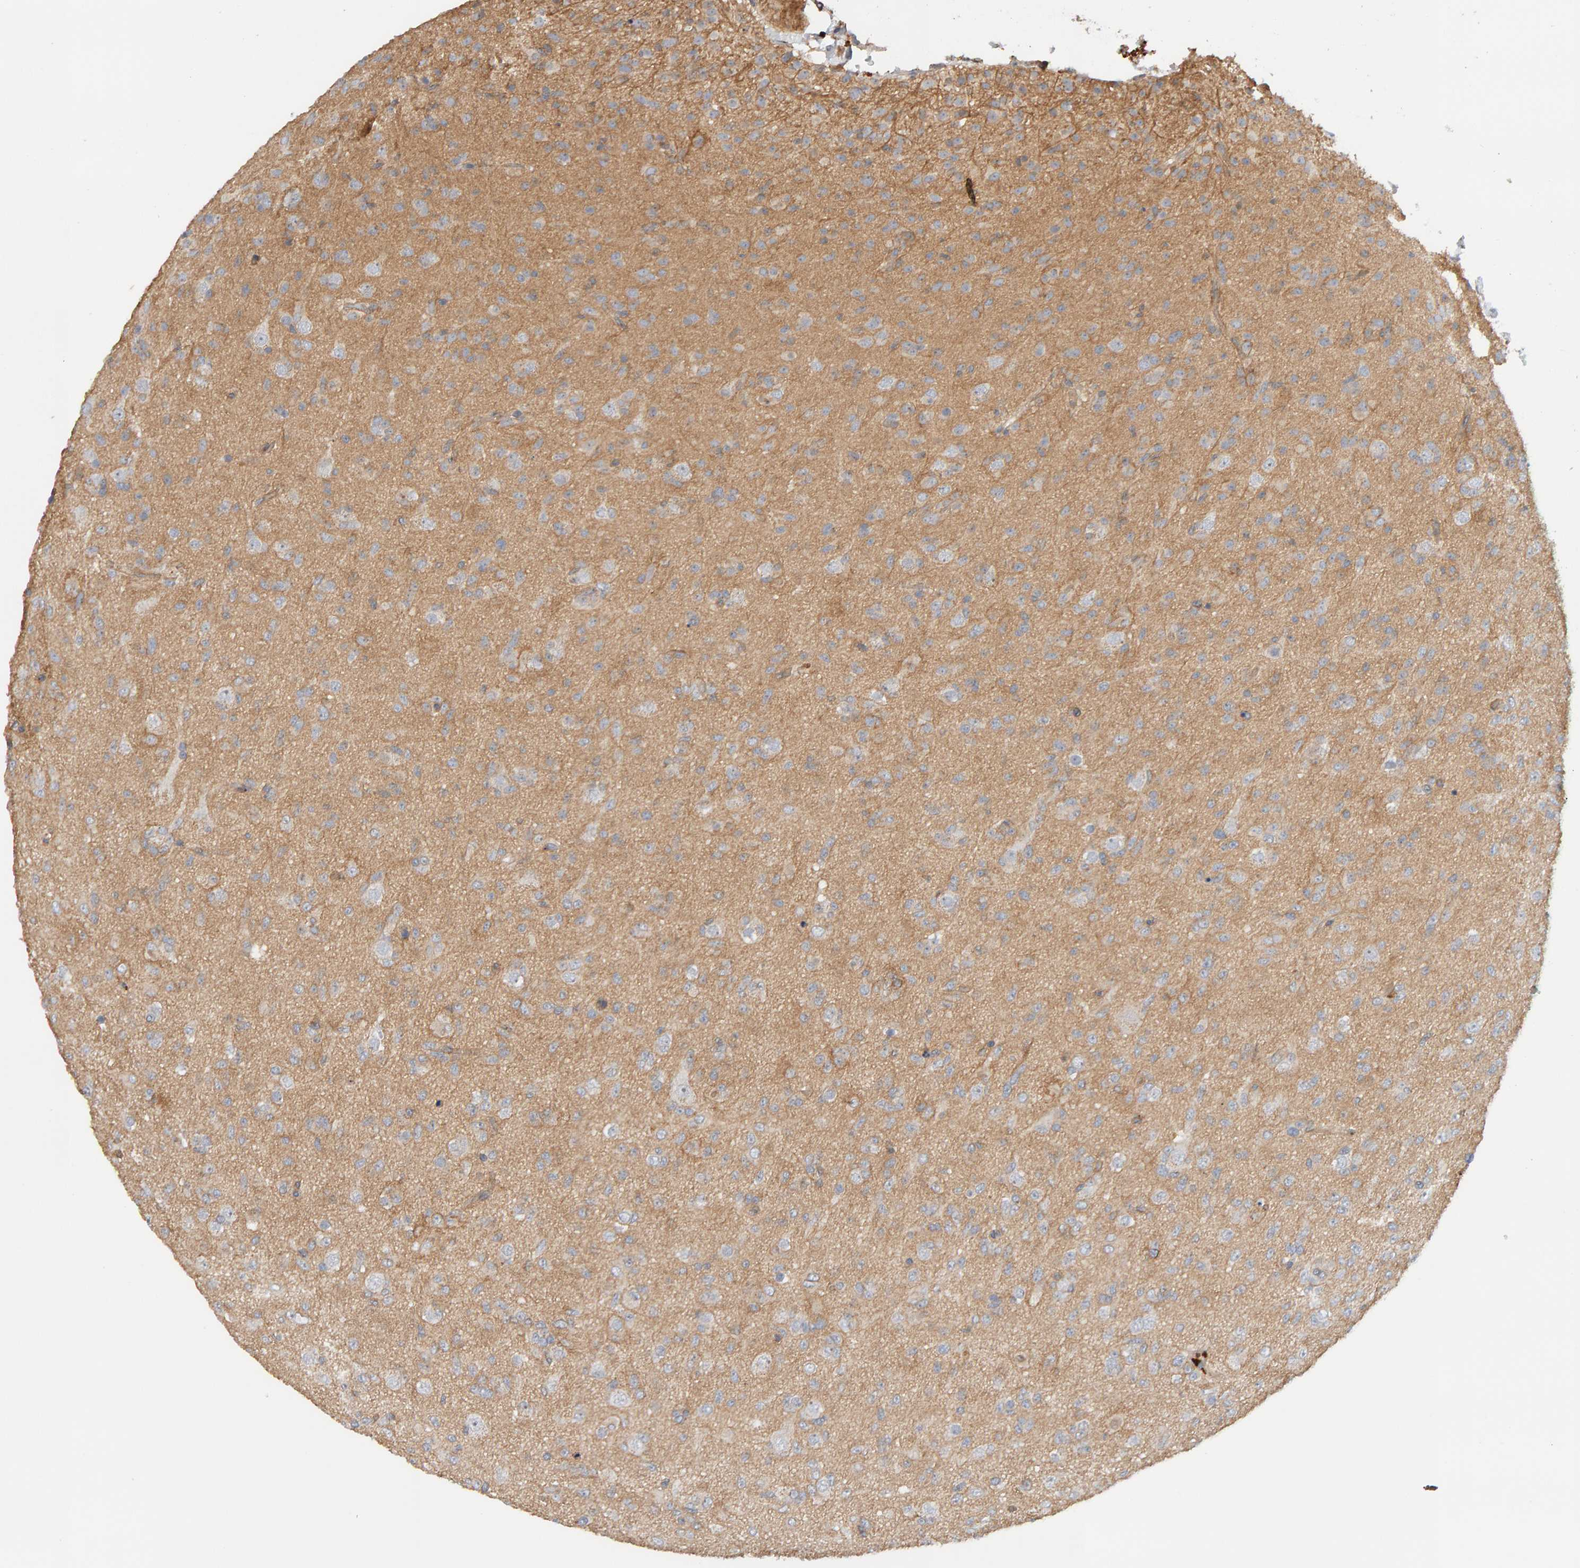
{"staining": {"intensity": "negative", "quantity": "none", "location": "none"}, "tissue": "glioma", "cell_type": "Tumor cells", "image_type": "cancer", "snomed": [{"axis": "morphology", "description": "Glioma, malignant, Low grade"}, {"axis": "topography", "description": "Brain"}], "caption": "Immunohistochemistry photomicrograph of neoplastic tissue: glioma stained with DAB demonstrates no significant protein positivity in tumor cells.", "gene": "PPP1R16A", "patient": {"sex": "male", "age": 65}}